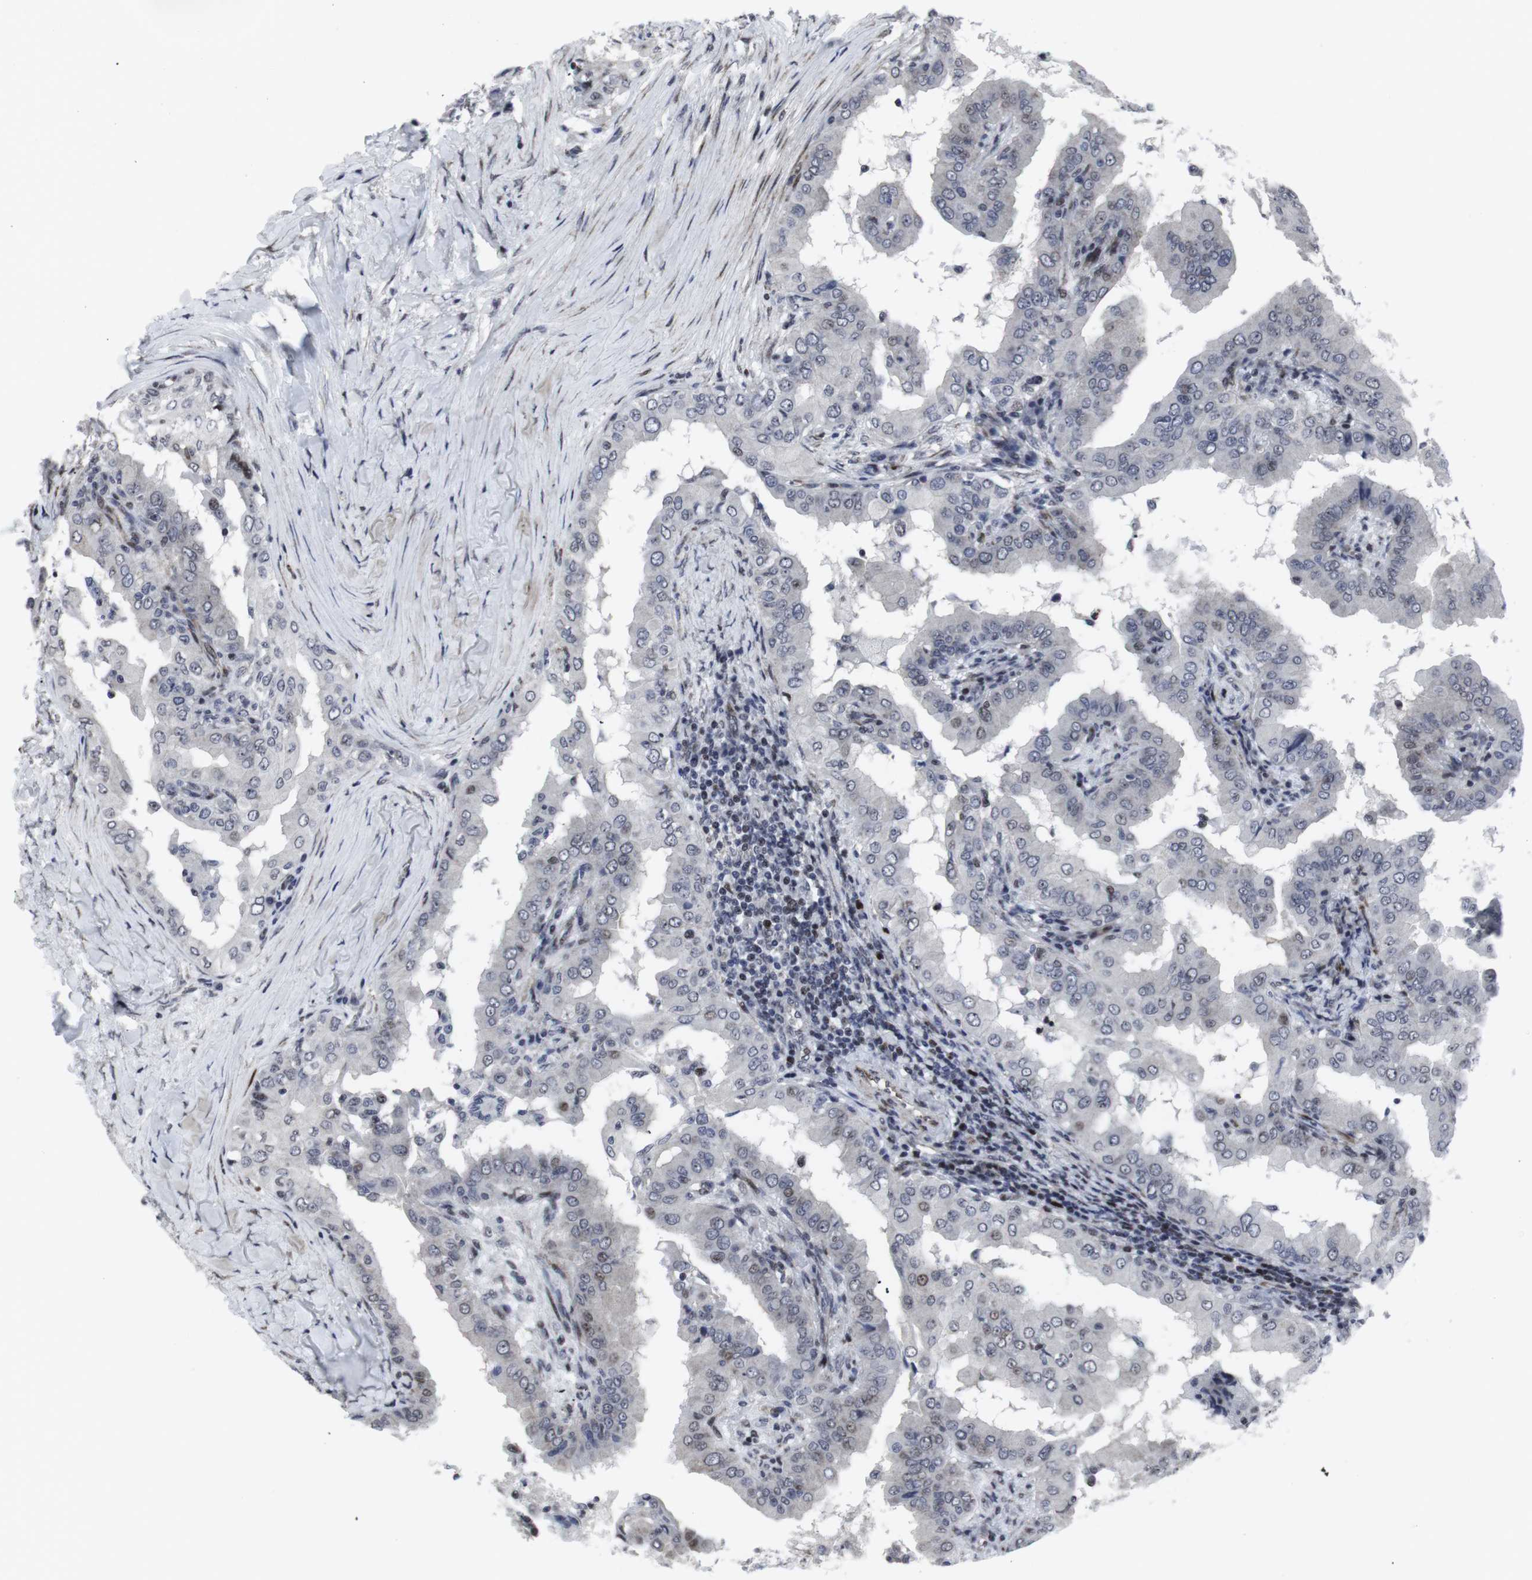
{"staining": {"intensity": "weak", "quantity": "<25%", "location": "nuclear"}, "tissue": "thyroid cancer", "cell_type": "Tumor cells", "image_type": "cancer", "snomed": [{"axis": "morphology", "description": "Papillary adenocarcinoma, NOS"}, {"axis": "topography", "description": "Thyroid gland"}], "caption": "A high-resolution histopathology image shows IHC staining of thyroid cancer, which demonstrates no significant expression in tumor cells.", "gene": "MLH1", "patient": {"sex": "male", "age": 33}}